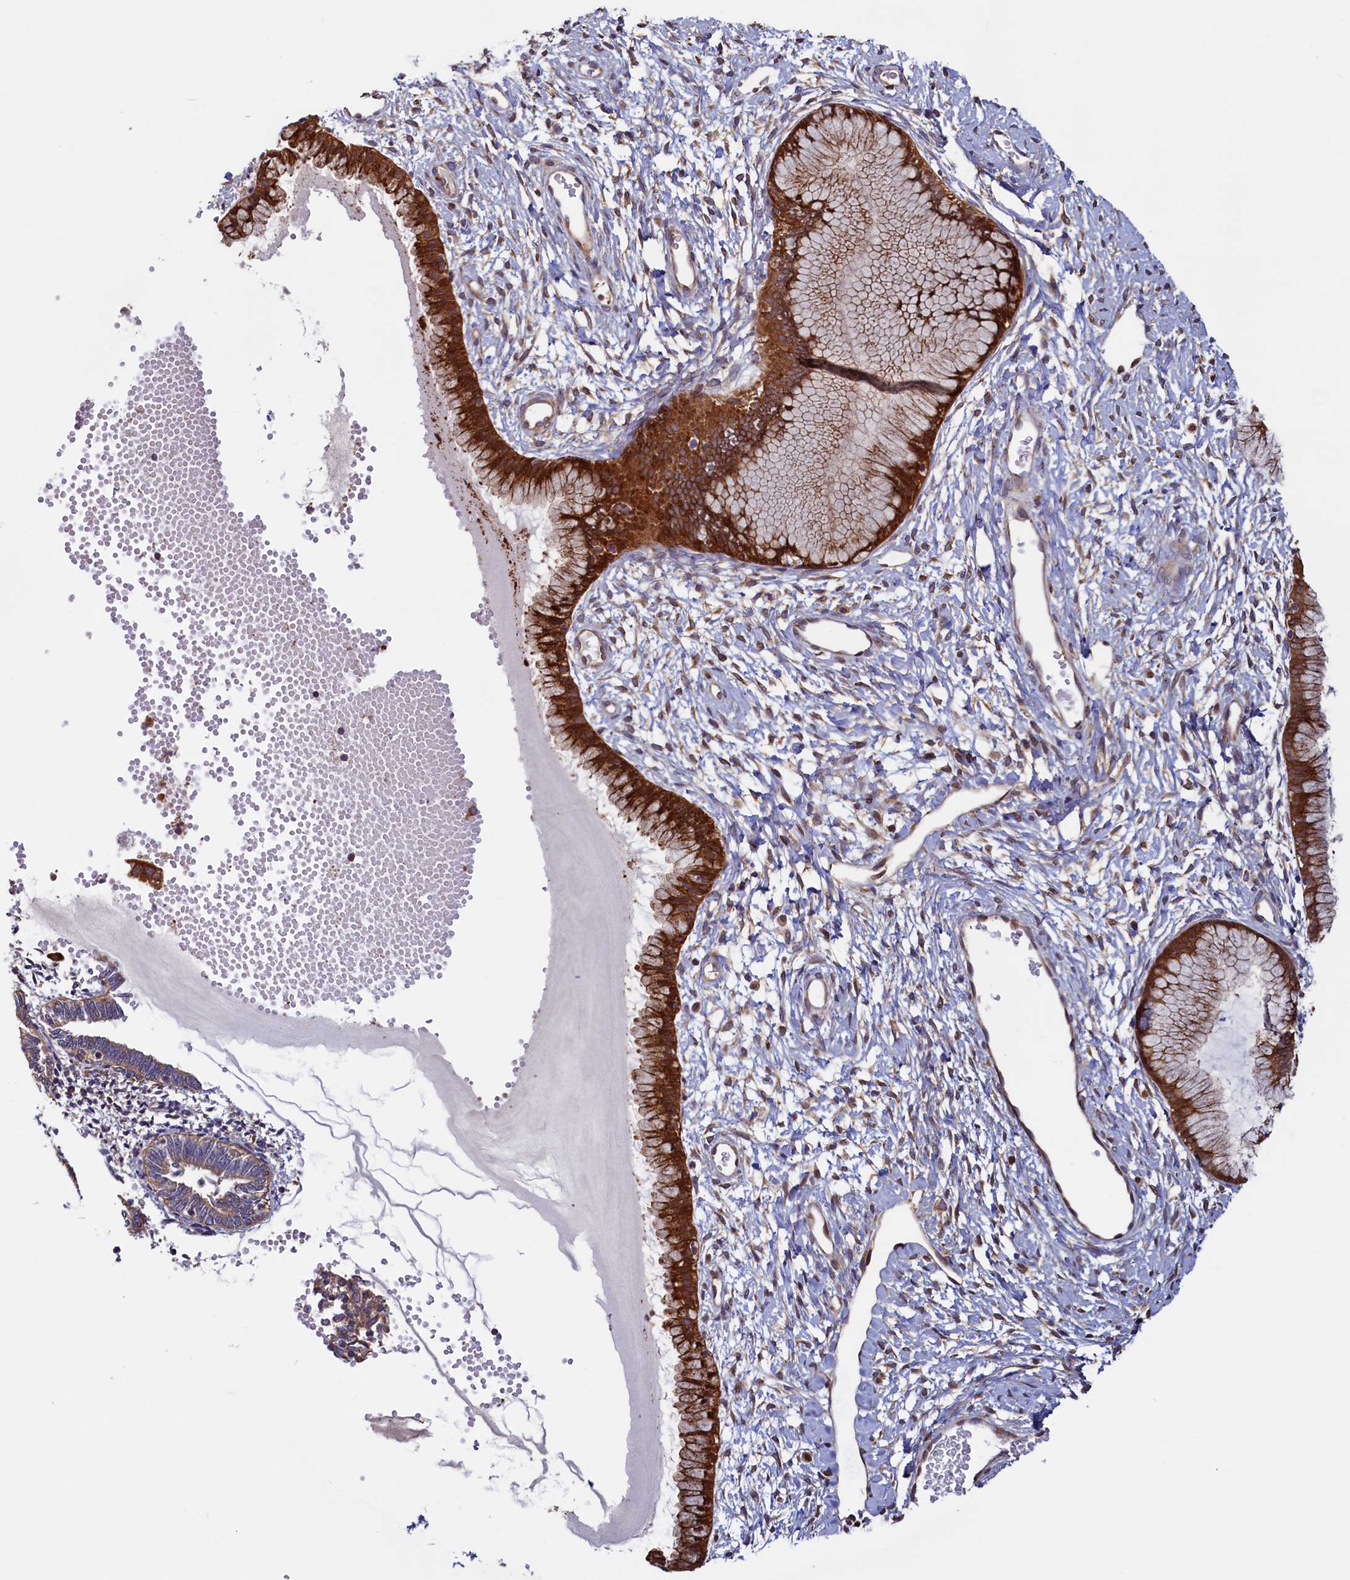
{"staining": {"intensity": "strong", "quantity": ">75%", "location": "cytoplasmic/membranous,nuclear"}, "tissue": "cervix", "cell_type": "Glandular cells", "image_type": "normal", "snomed": [{"axis": "morphology", "description": "Normal tissue, NOS"}, {"axis": "topography", "description": "Cervix"}], "caption": "Immunohistochemistry (IHC) photomicrograph of unremarkable cervix stained for a protein (brown), which exhibits high levels of strong cytoplasmic/membranous,nuclear staining in about >75% of glandular cells.", "gene": "ATXN2L", "patient": {"sex": "female", "age": 42}}